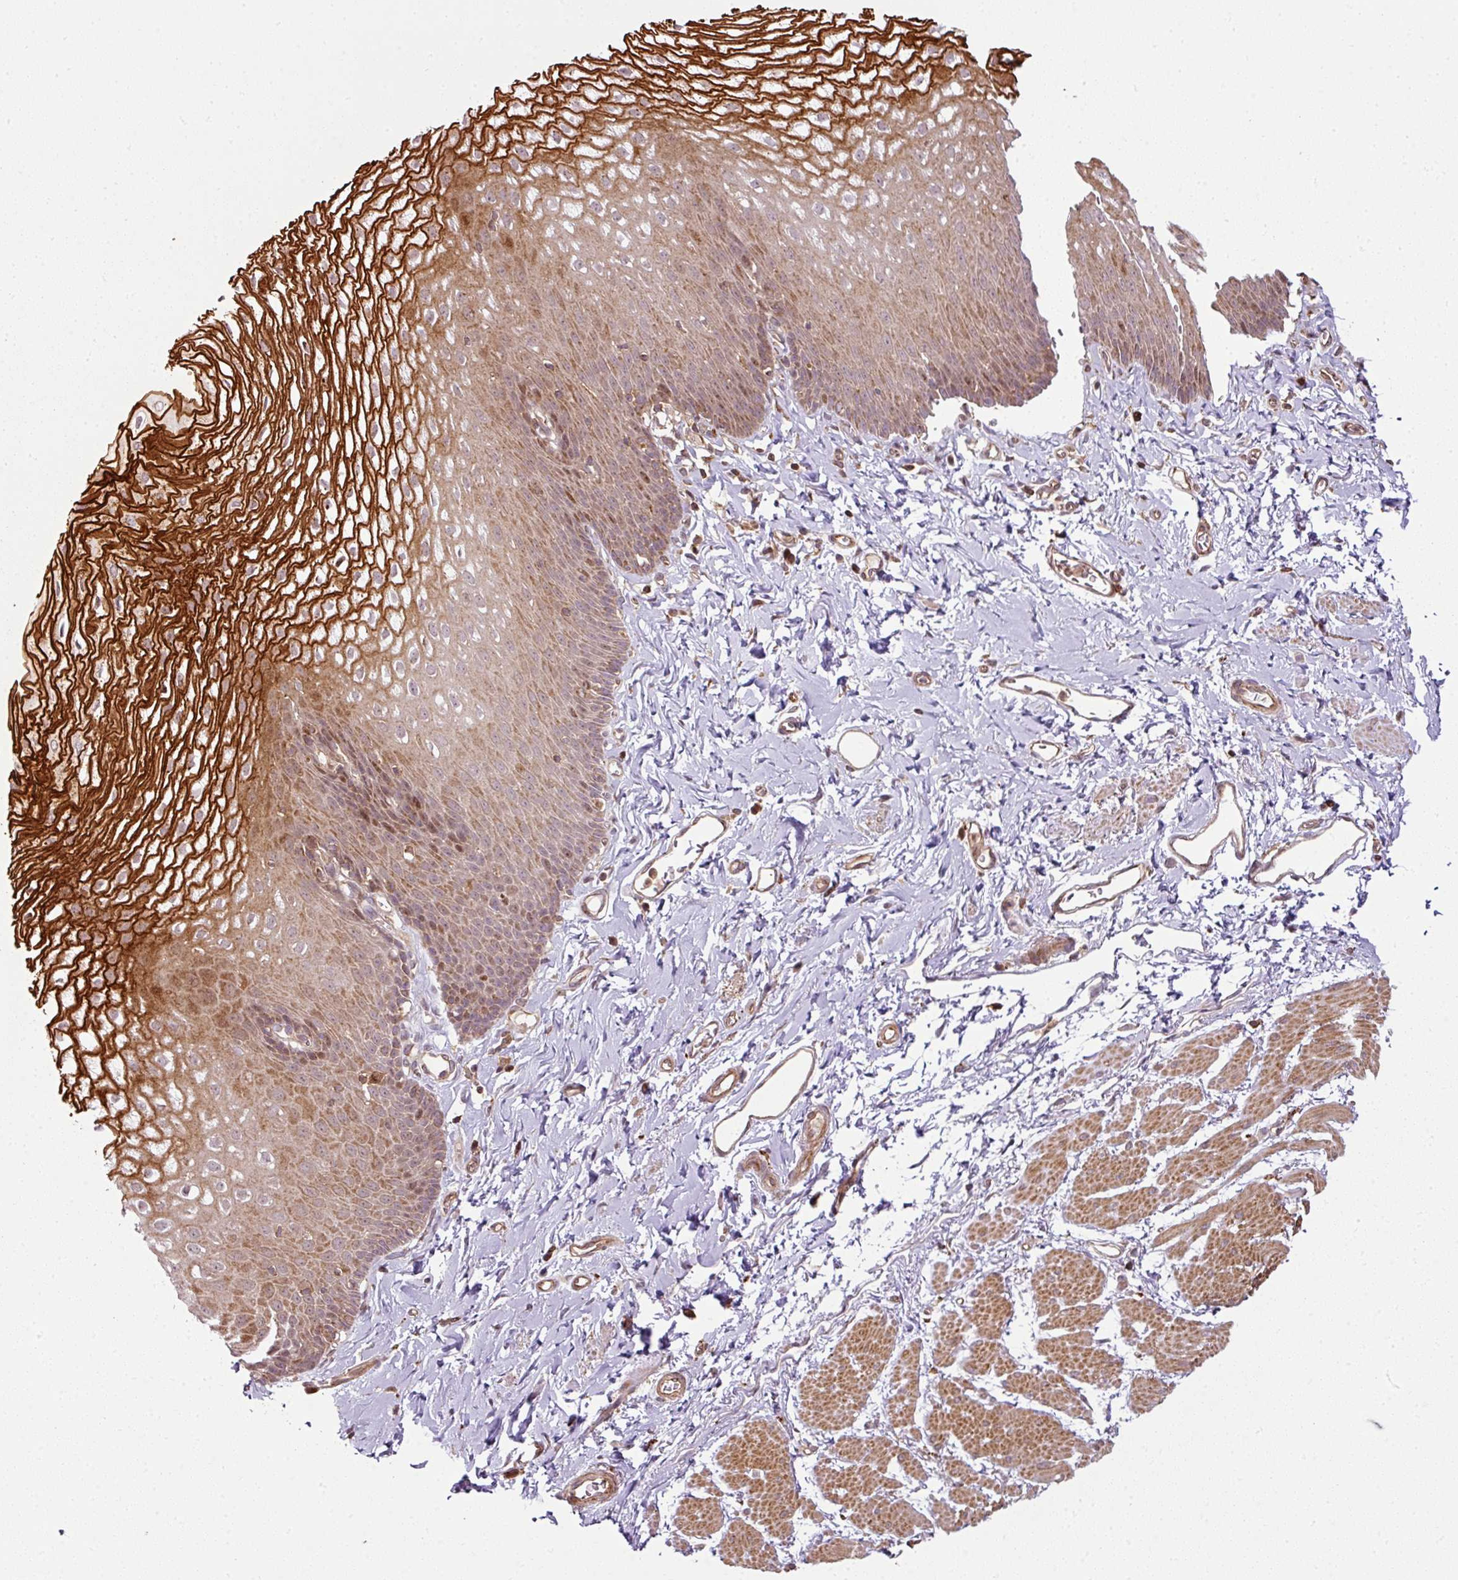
{"staining": {"intensity": "strong", "quantity": "25%-75%", "location": "cytoplasmic/membranous,nuclear"}, "tissue": "esophagus", "cell_type": "Squamous epithelial cells", "image_type": "normal", "snomed": [{"axis": "morphology", "description": "Normal tissue, NOS"}, {"axis": "topography", "description": "Esophagus"}], "caption": "About 25%-75% of squamous epithelial cells in benign esophagus display strong cytoplasmic/membranous,nuclear protein positivity as visualized by brown immunohistochemical staining.", "gene": "ATAT1", "patient": {"sex": "male", "age": 70}}